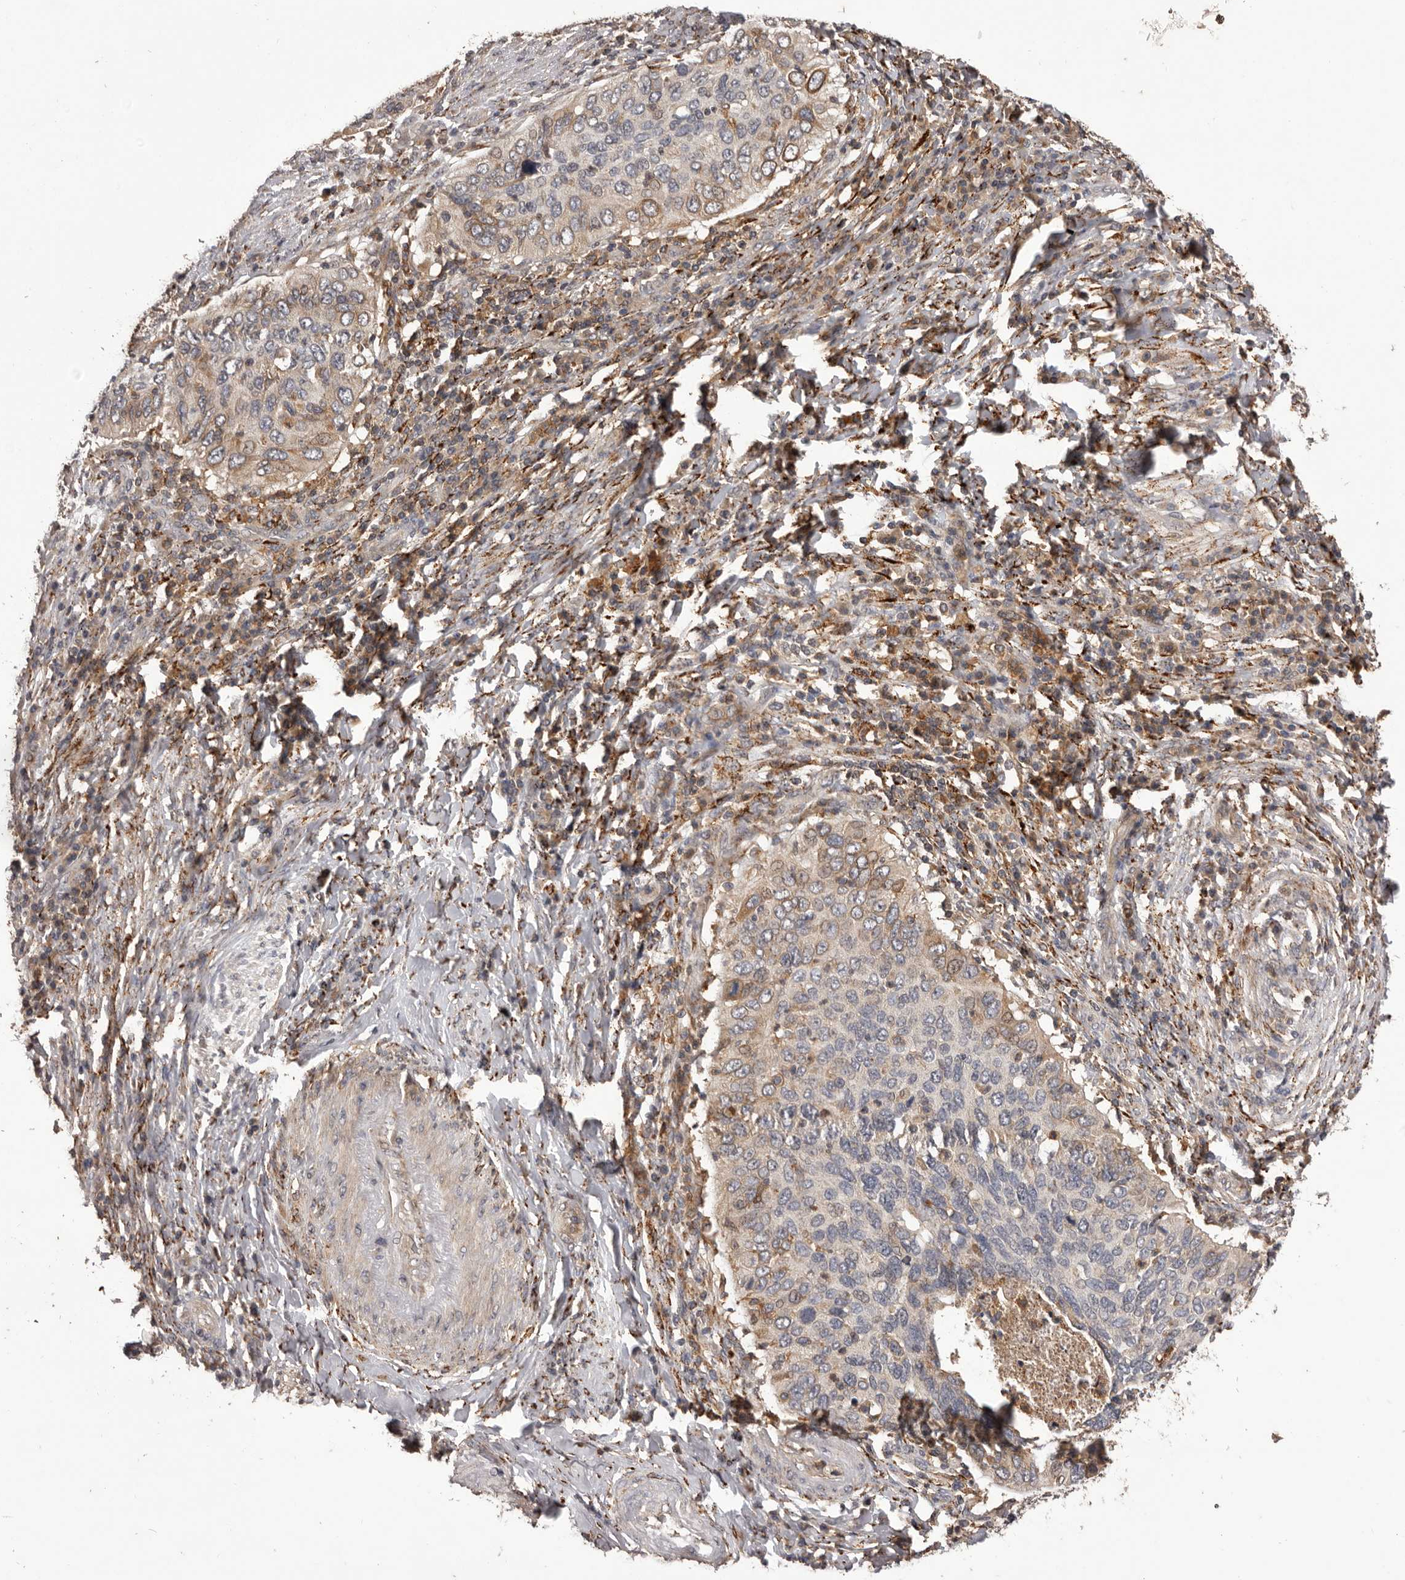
{"staining": {"intensity": "weak", "quantity": "<25%", "location": "cytoplasmic/membranous"}, "tissue": "cervical cancer", "cell_type": "Tumor cells", "image_type": "cancer", "snomed": [{"axis": "morphology", "description": "Squamous cell carcinoma, NOS"}, {"axis": "topography", "description": "Cervix"}], "caption": "IHC of squamous cell carcinoma (cervical) reveals no staining in tumor cells.", "gene": "GLIPR2", "patient": {"sex": "female", "age": 38}}